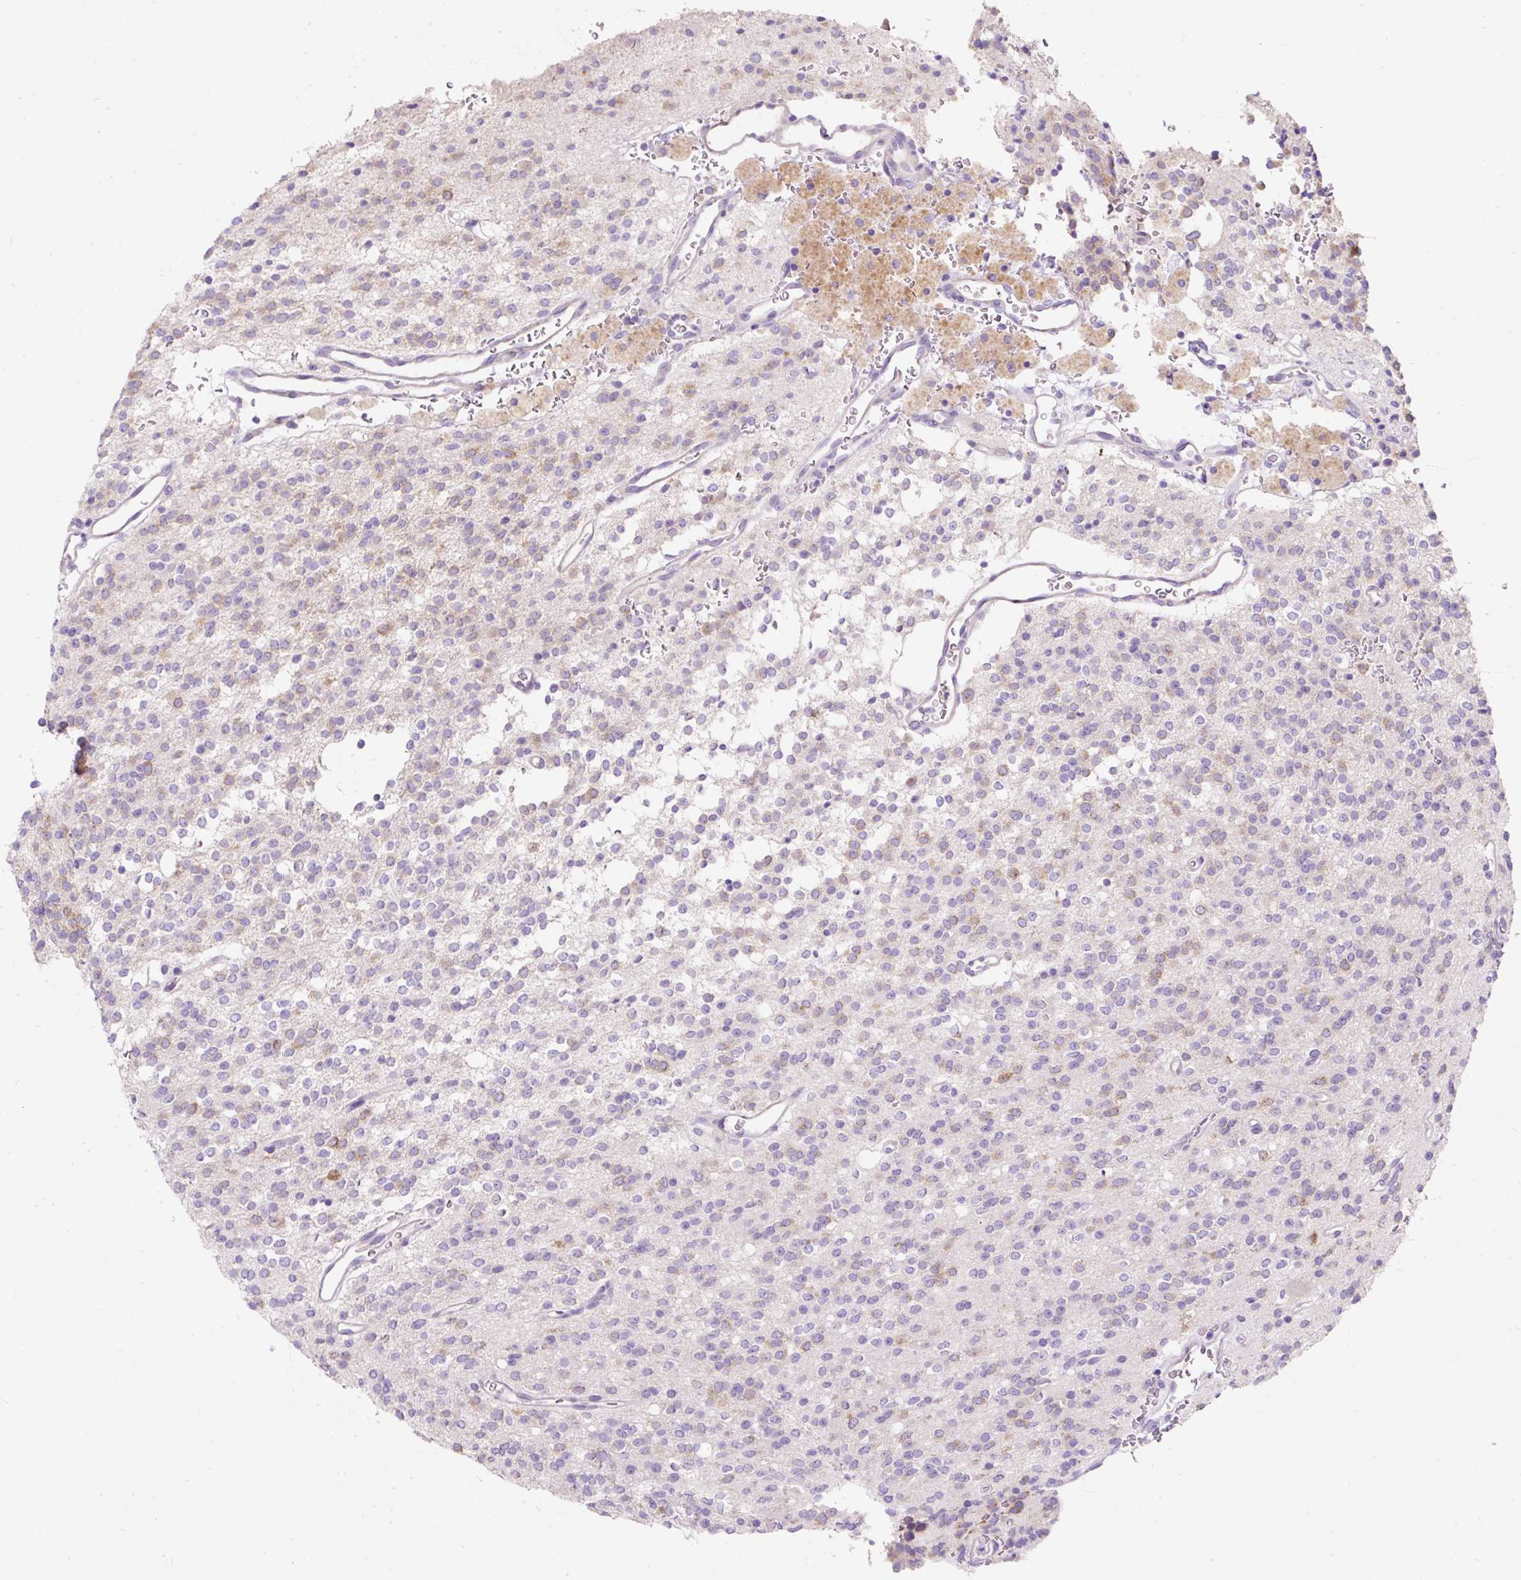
{"staining": {"intensity": "moderate", "quantity": "<25%", "location": "cytoplasmic/membranous"}, "tissue": "glioma", "cell_type": "Tumor cells", "image_type": "cancer", "snomed": [{"axis": "morphology", "description": "Glioma, malignant, High grade"}, {"axis": "topography", "description": "Brain"}], "caption": "Immunohistochemistry micrograph of glioma stained for a protein (brown), which shows low levels of moderate cytoplasmic/membranous positivity in about <25% of tumor cells.", "gene": "SUSD5", "patient": {"sex": "male", "age": 34}}